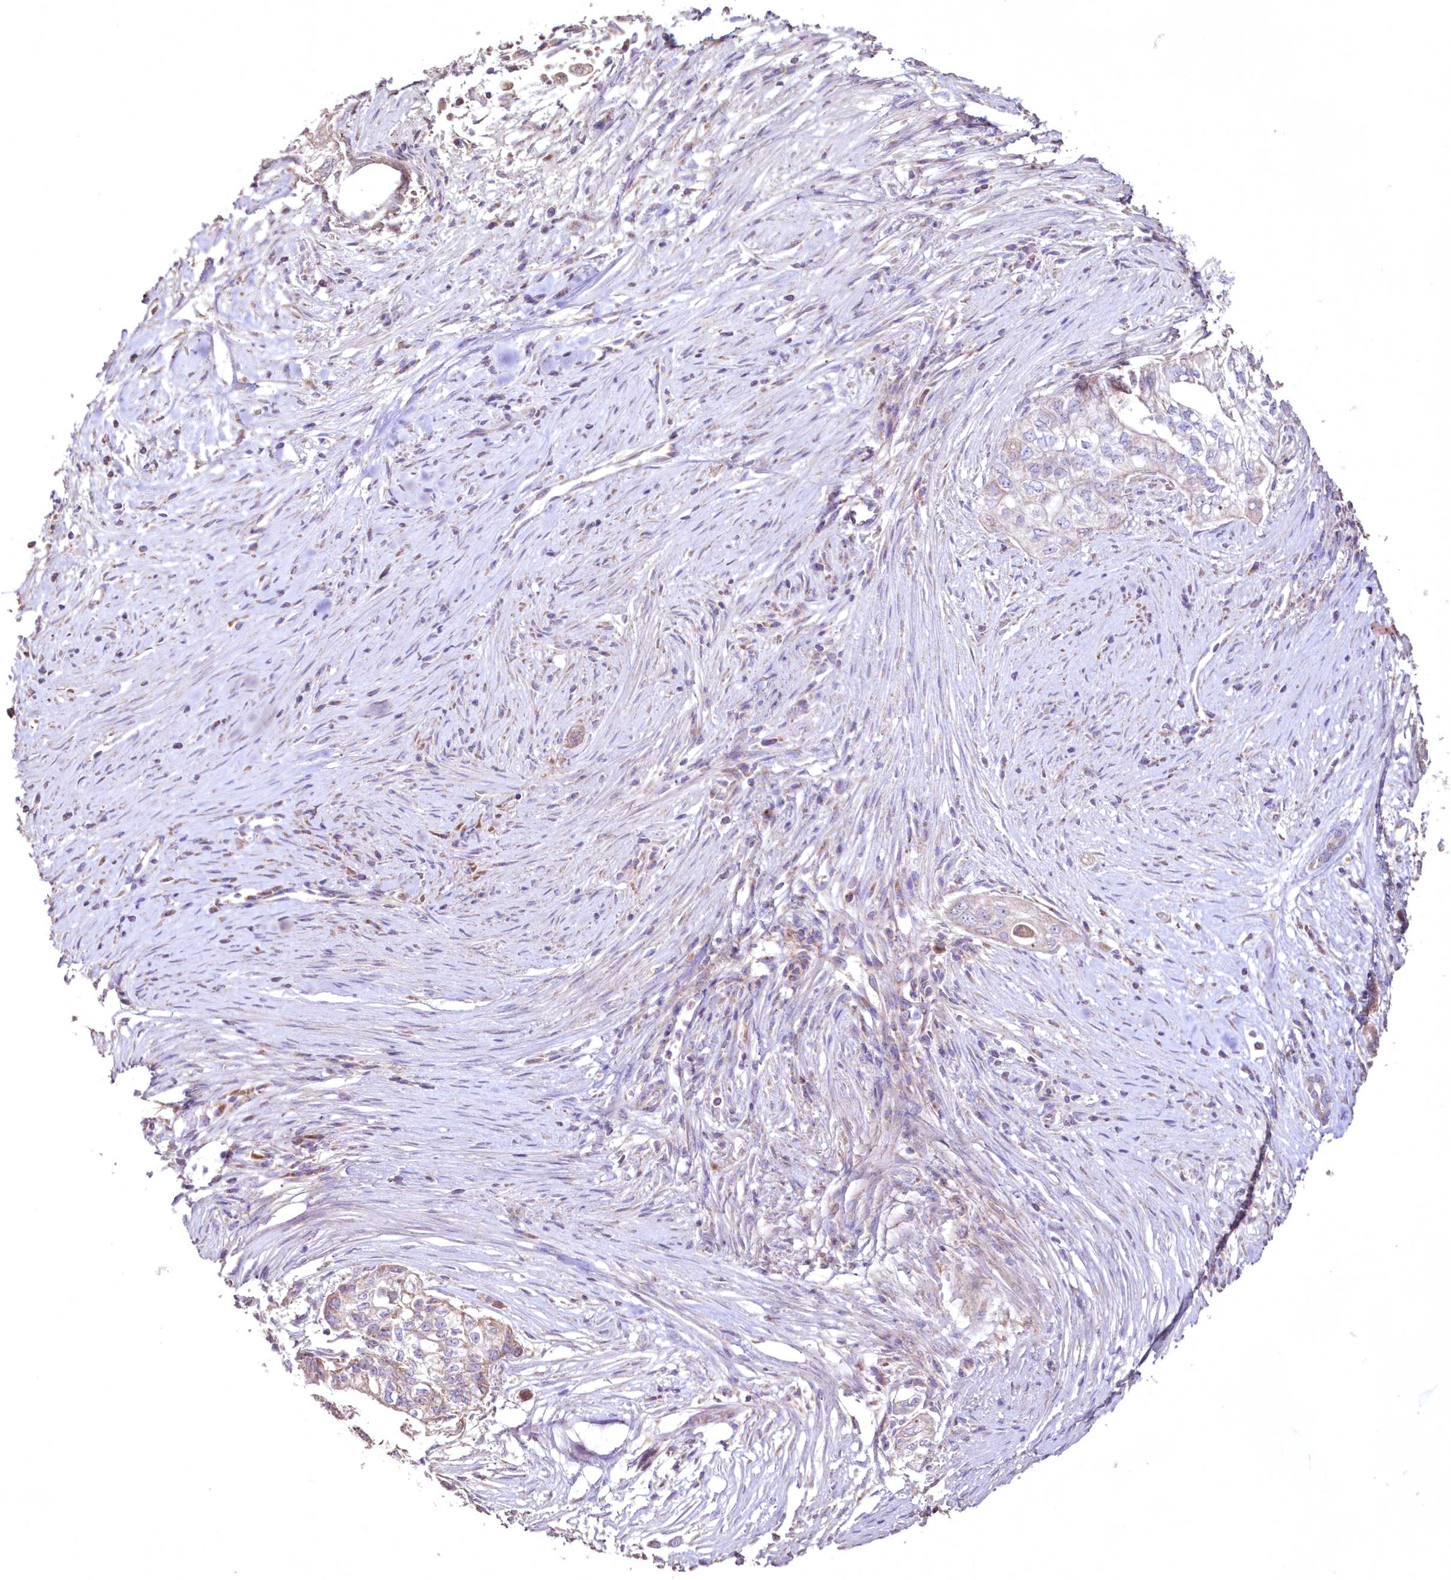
{"staining": {"intensity": "negative", "quantity": "none", "location": "none"}, "tissue": "pancreatic cancer", "cell_type": "Tumor cells", "image_type": "cancer", "snomed": [{"axis": "morphology", "description": "Adenocarcinoma, NOS"}, {"axis": "topography", "description": "Pancreas"}], "caption": "Histopathology image shows no significant protein positivity in tumor cells of adenocarcinoma (pancreatic). (DAB immunohistochemistry visualized using brightfield microscopy, high magnification).", "gene": "HADHB", "patient": {"sex": "male", "age": 72}}